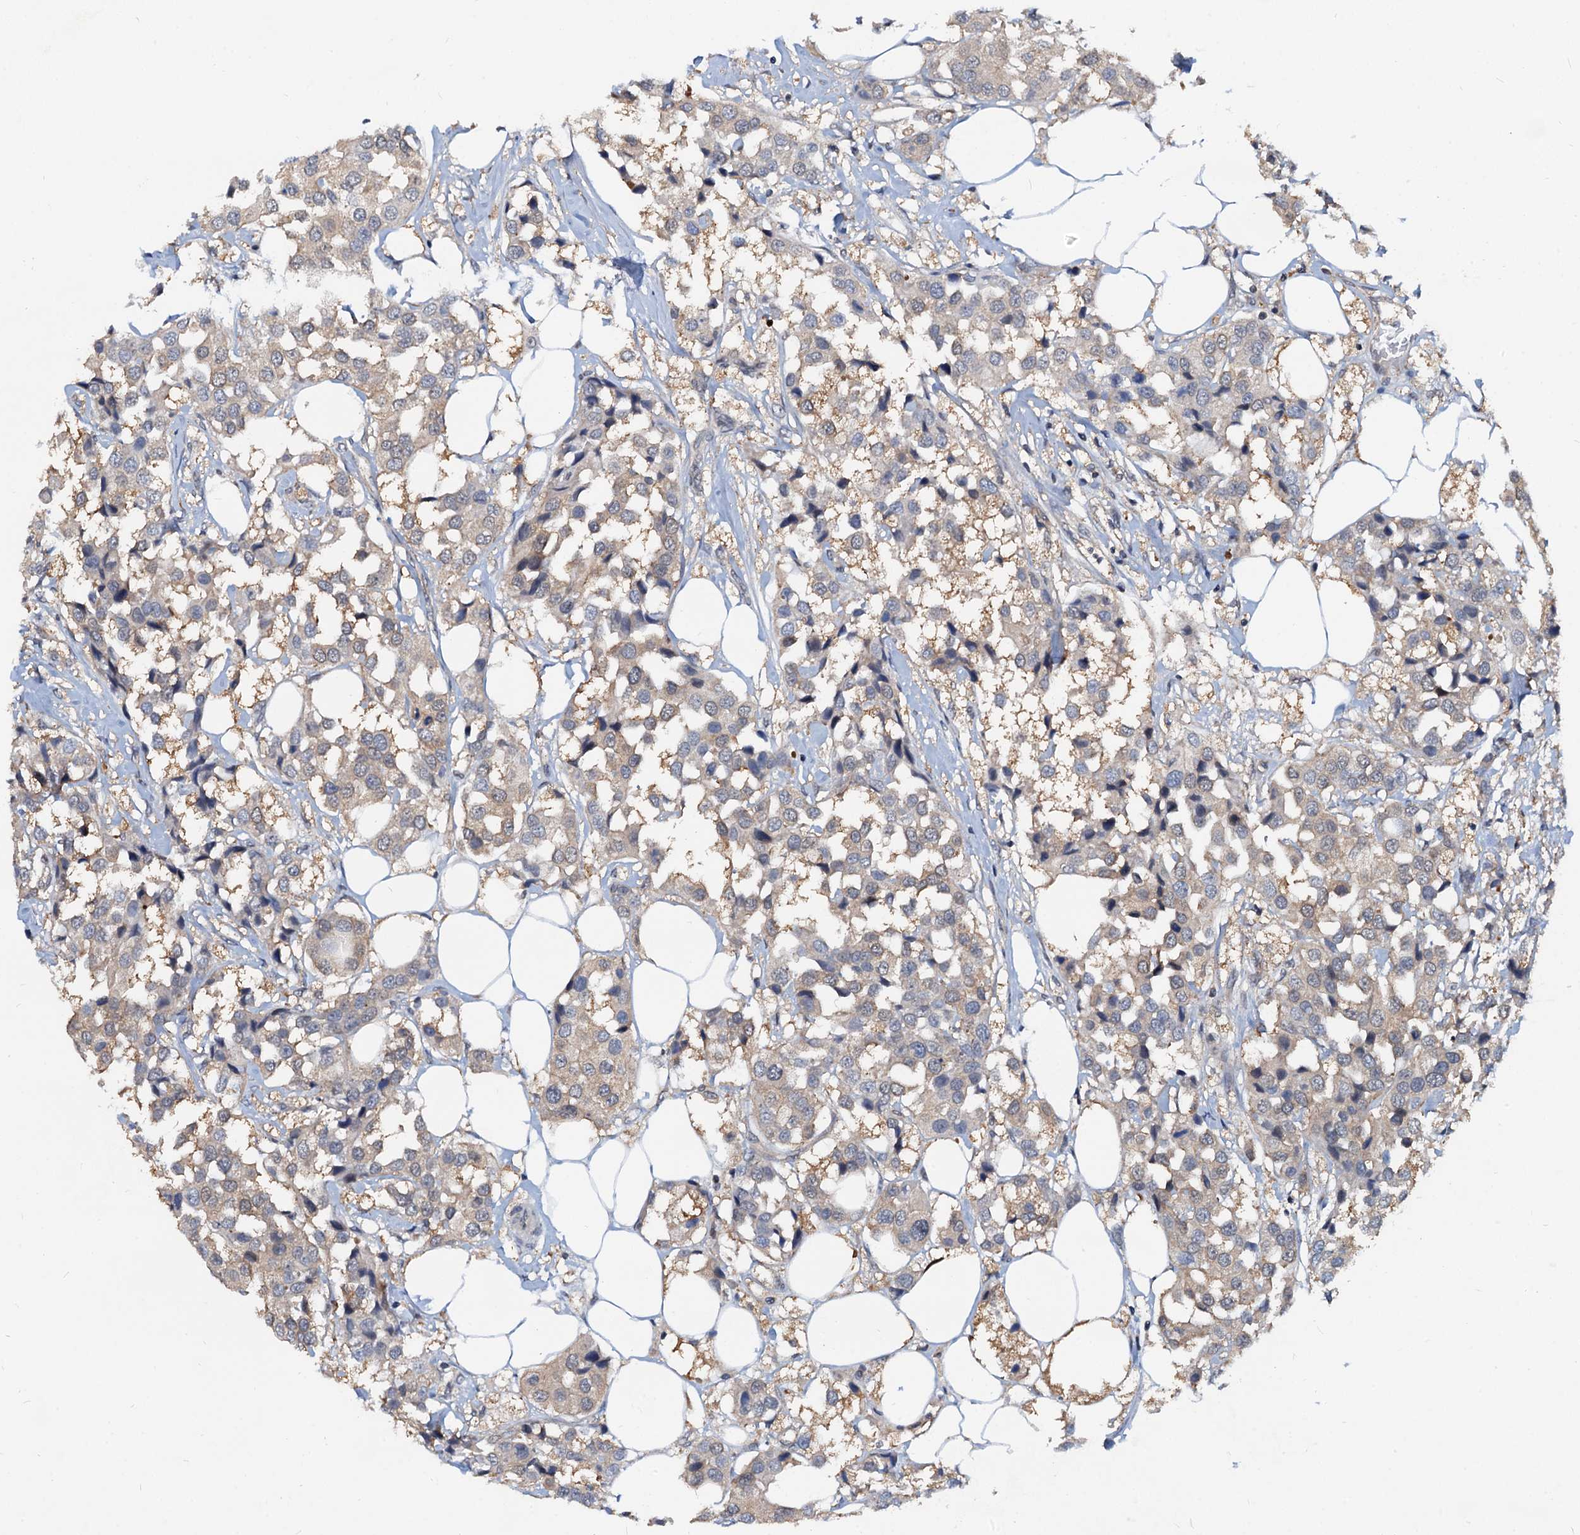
{"staining": {"intensity": "negative", "quantity": "none", "location": "none"}, "tissue": "breast cancer", "cell_type": "Tumor cells", "image_type": "cancer", "snomed": [{"axis": "morphology", "description": "Duct carcinoma"}, {"axis": "topography", "description": "Breast"}], "caption": "IHC photomicrograph of human breast cancer (invasive ductal carcinoma) stained for a protein (brown), which shows no positivity in tumor cells. The staining is performed using DAB brown chromogen with nuclei counter-stained in using hematoxylin.", "gene": "PTGES3", "patient": {"sex": "female", "age": 80}}